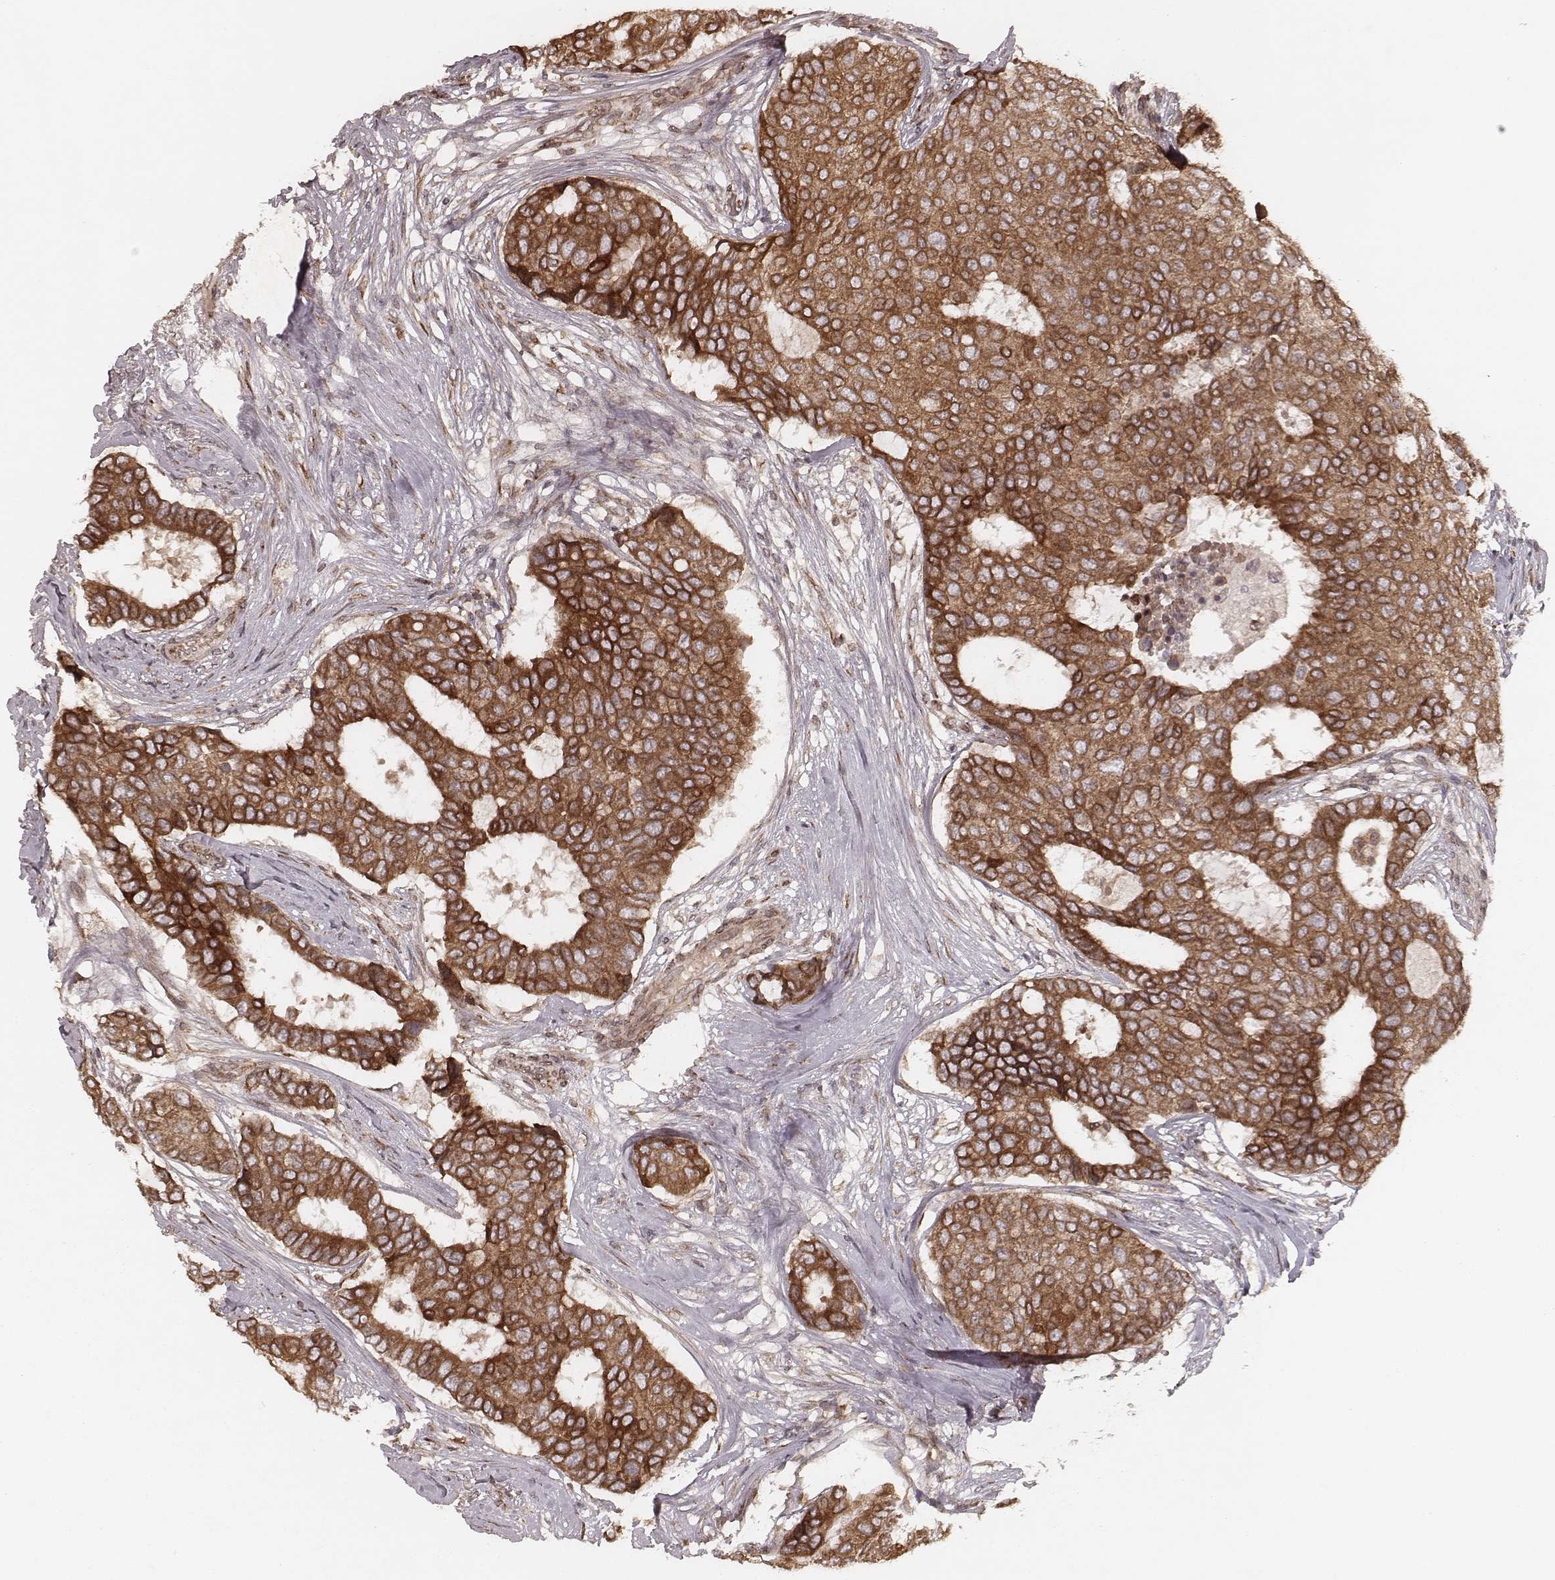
{"staining": {"intensity": "strong", "quantity": ">75%", "location": "cytoplasmic/membranous"}, "tissue": "breast cancer", "cell_type": "Tumor cells", "image_type": "cancer", "snomed": [{"axis": "morphology", "description": "Duct carcinoma"}, {"axis": "topography", "description": "Breast"}], "caption": "Immunohistochemical staining of human breast invasive ductal carcinoma shows strong cytoplasmic/membranous protein expression in approximately >75% of tumor cells.", "gene": "MYO19", "patient": {"sex": "female", "age": 75}}